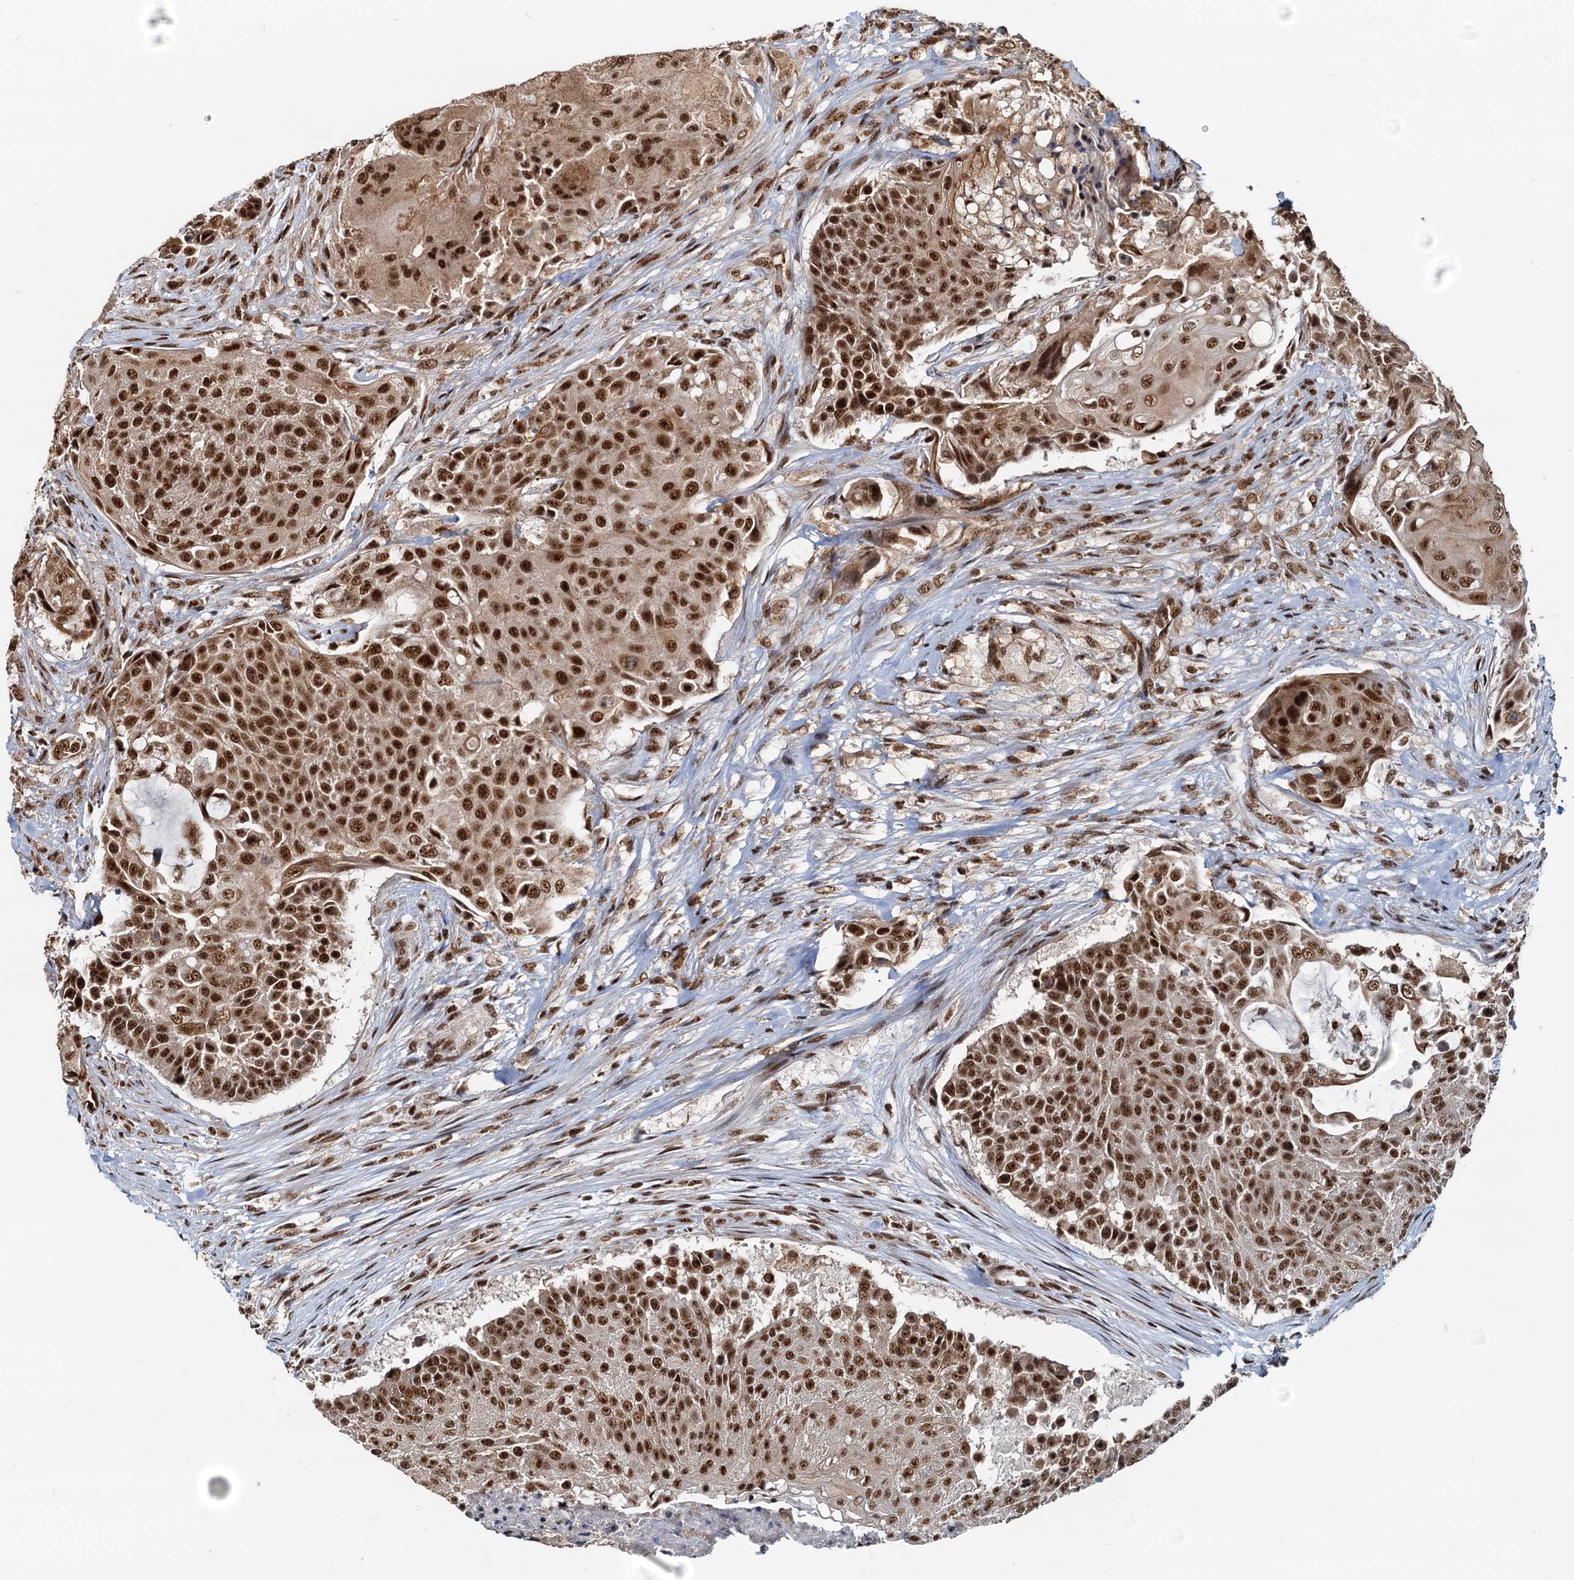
{"staining": {"intensity": "strong", "quantity": ">75%", "location": "cytoplasmic/membranous,nuclear"}, "tissue": "urothelial cancer", "cell_type": "Tumor cells", "image_type": "cancer", "snomed": [{"axis": "morphology", "description": "Urothelial carcinoma, High grade"}, {"axis": "topography", "description": "Urinary bladder"}], "caption": "Immunohistochemical staining of urothelial cancer exhibits high levels of strong cytoplasmic/membranous and nuclear expression in approximately >75% of tumor cells. The protein of interest is stained brown, and the nuclei are stained in blue (DAB IHC with brightfield microscopy, high magnification).", "gene": "RSRC2", "patient": {"sex": "female", "age": 63}}